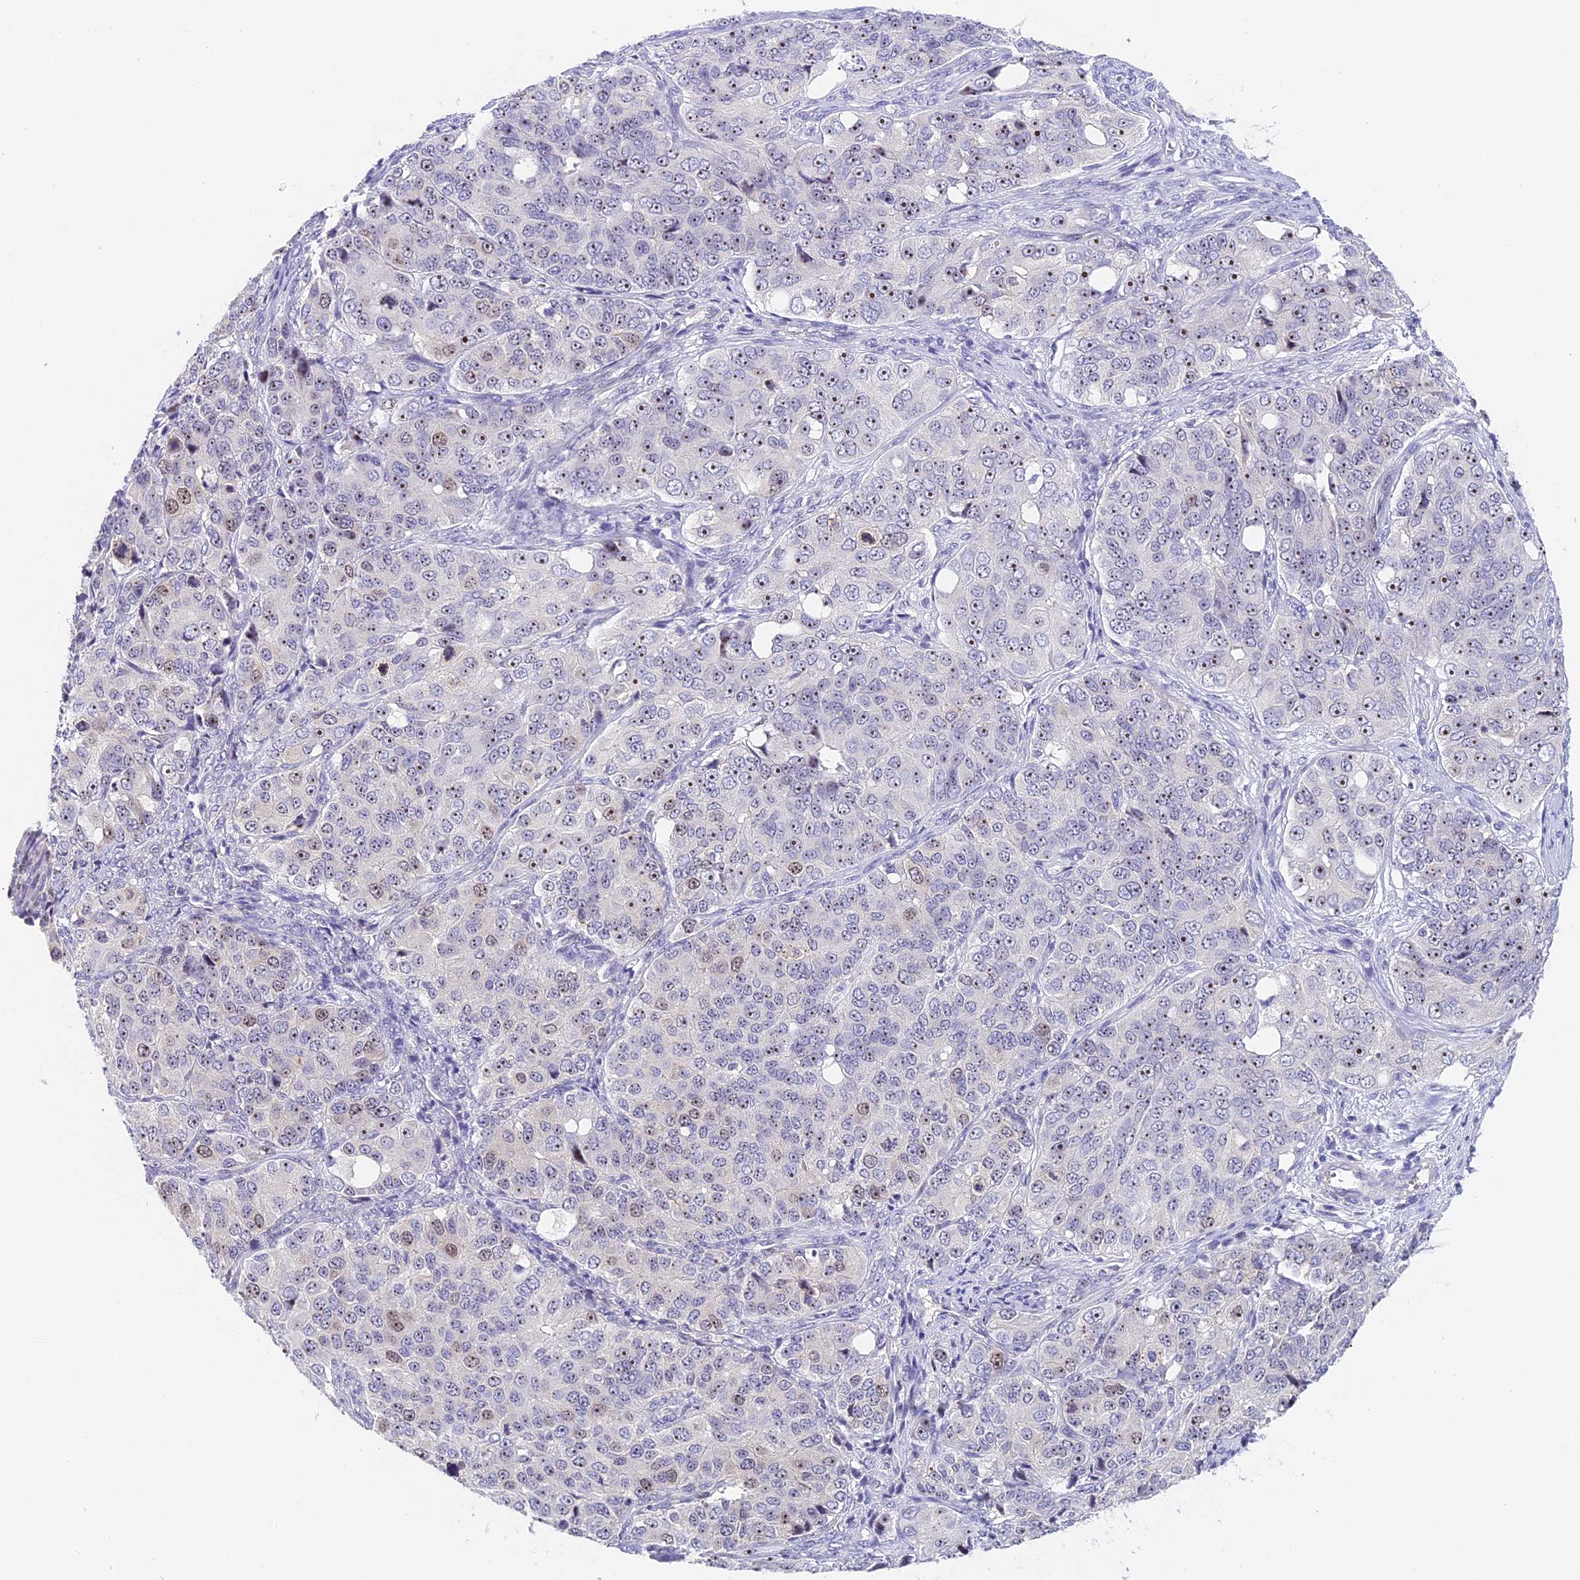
{"staining": {"intensity": "moderate", "quantity": "<25%", "location": "nuclear"}, "tissue": "ovarian cancer", "cell_type": "Tumor cells", "image_type": "cancer", "snomed": [{"axis": "morphology", "description": "Carcinoma, endometroid"}, {"axis": "topography", "description": "Ovary"}], "caption": "Ovarian cancer stained with a brown dye displays moderate nuclear positive staining in approximately <25% of tumor cells.", "gene": "RAD51", "patient": {"sex": "female", "age": 51}}